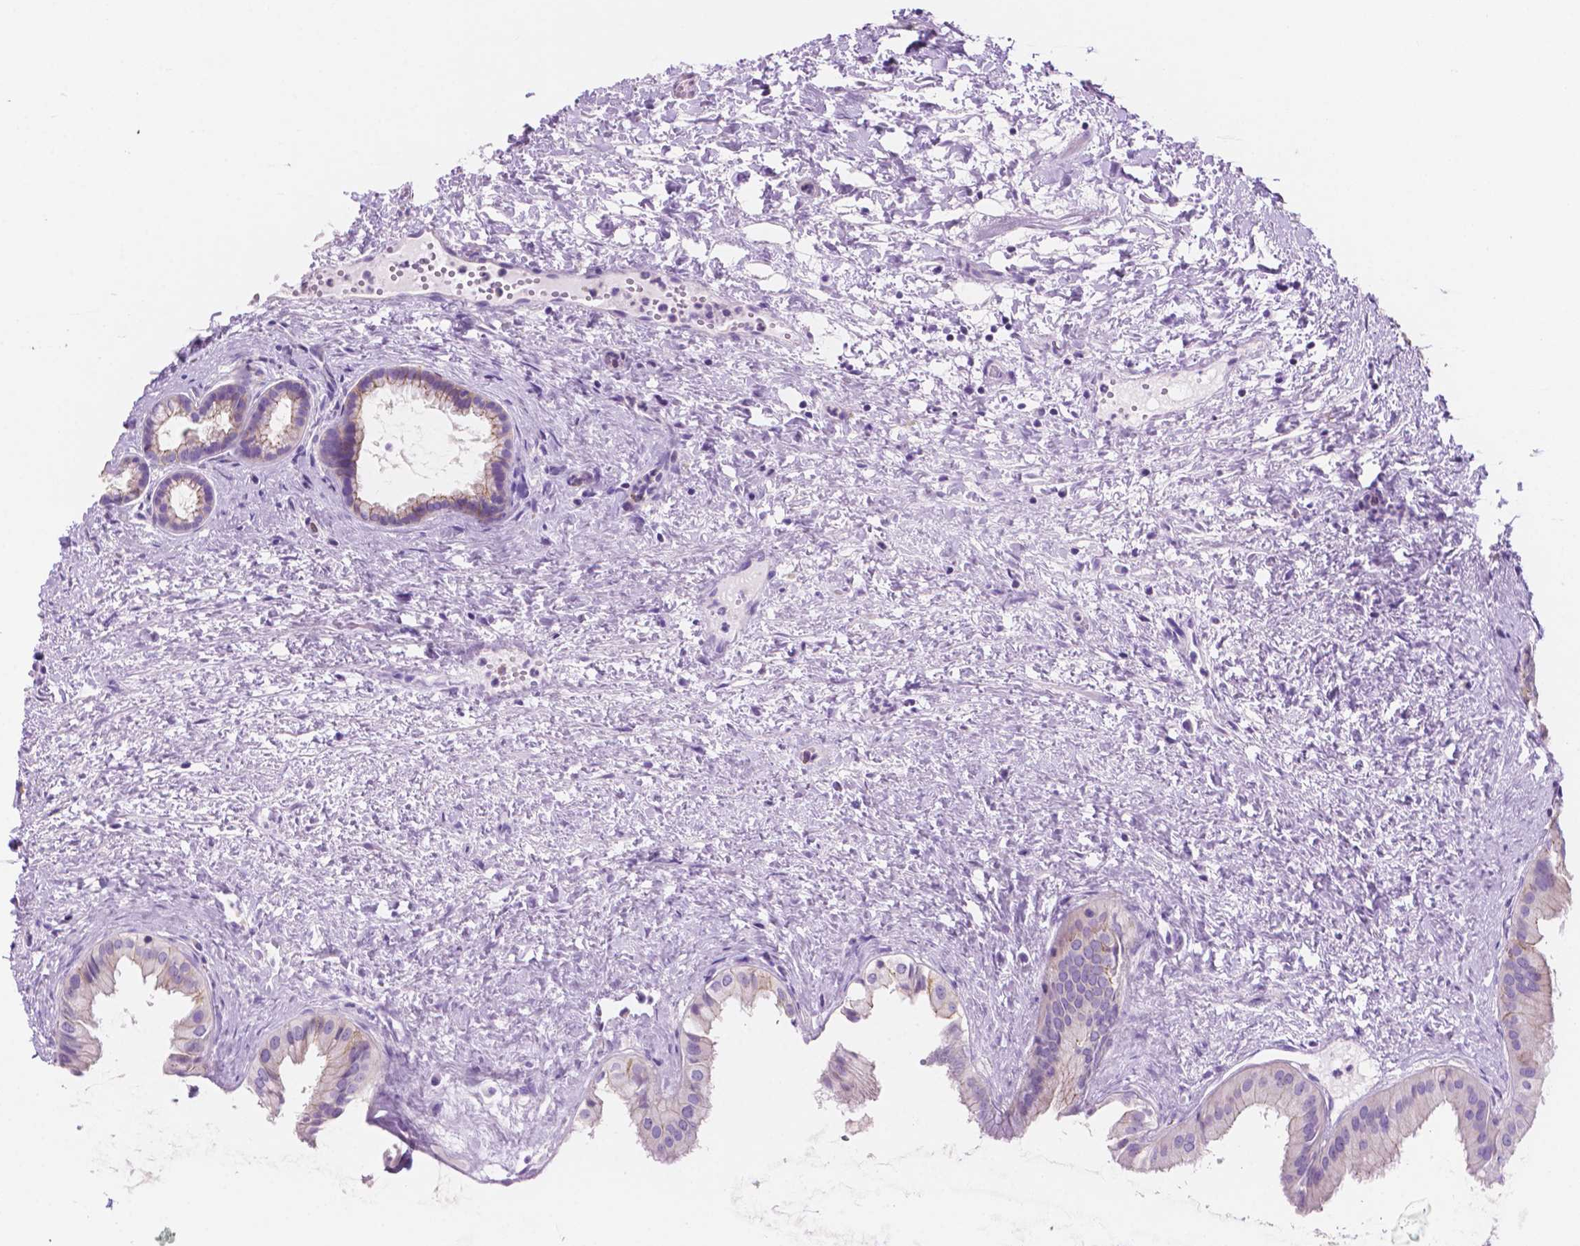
{"staining": {"intensity": "weak", "quantity": "<25%", "location": "cytoplasmic/membranous"}, "tissue": "gallbladder", "cell_type": "Glandular cells", "image_type": "normal", "snomed": [{"axis": "morphology", "description": "Normal tissue, NOS"}, {"axis": "topography", "description": "Gallbladder"}], "caption": "A high-resolution histopathology image shows IHC staining of unremarkable gallbladder, which exhibits no significant staining in glandular cells.", "gene": "IGFN1", "patient": {"sex": "male", "age": 70}}